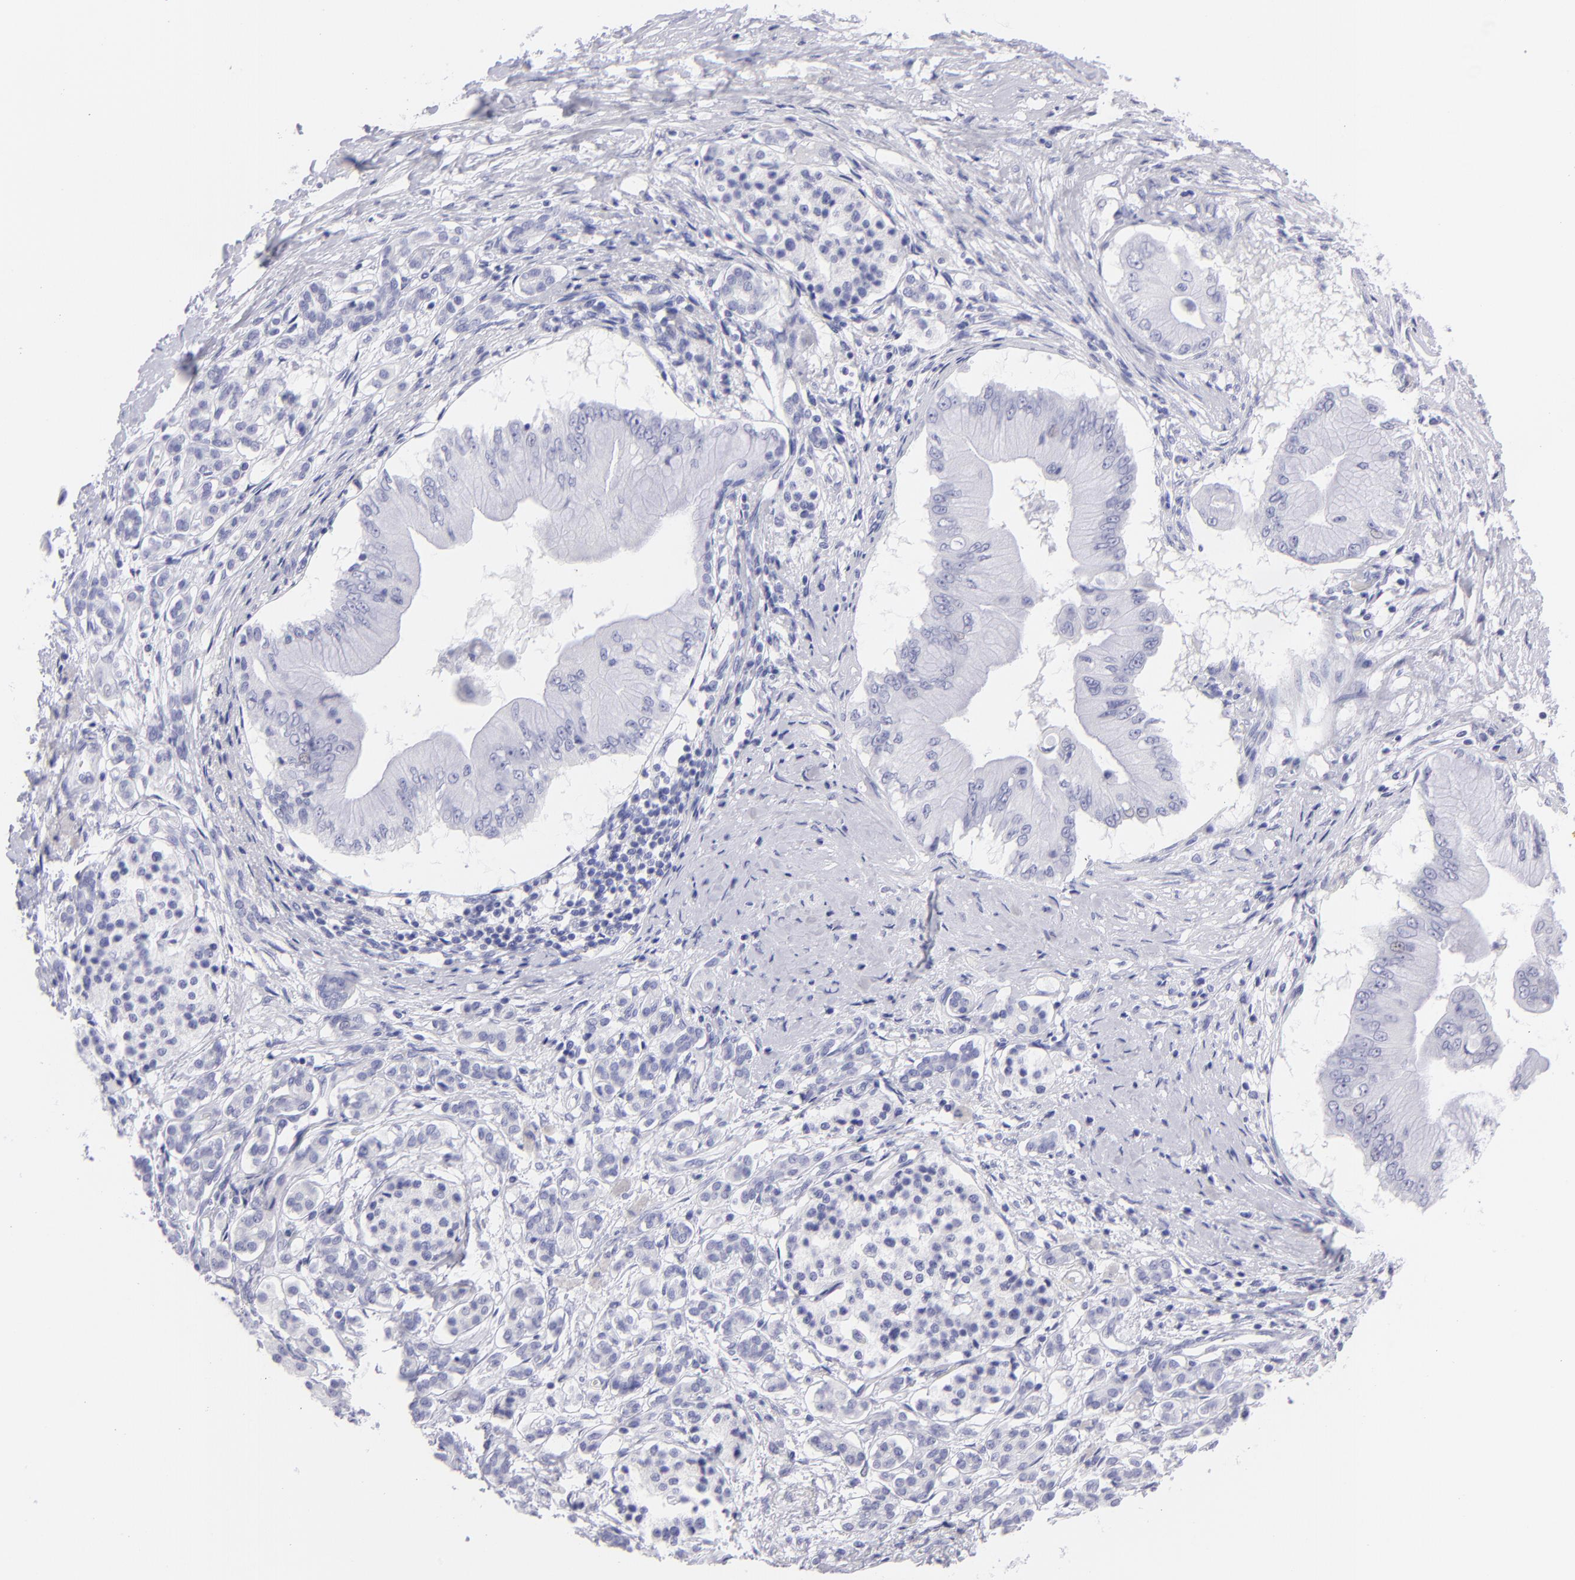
{"staining": {"intensity": "negative", "quantity": "none", "location": "none"}, "tissue": "pancreatic cancer", "cell_type": "Tumor cells", "image_type": "cancer", "snomed": [{"axis": "morphology", "description": "Adenocarcinoma, NOS"}, {"axis": "topography", "description": "Pancreas"}], "caption": "This is an IHC photomicrograph of adenocarcinoma (pancreatic). There is no expression in tumor cells.", "gene": "SLC1A2", "patient": {"sex": "male", "age": 62}}